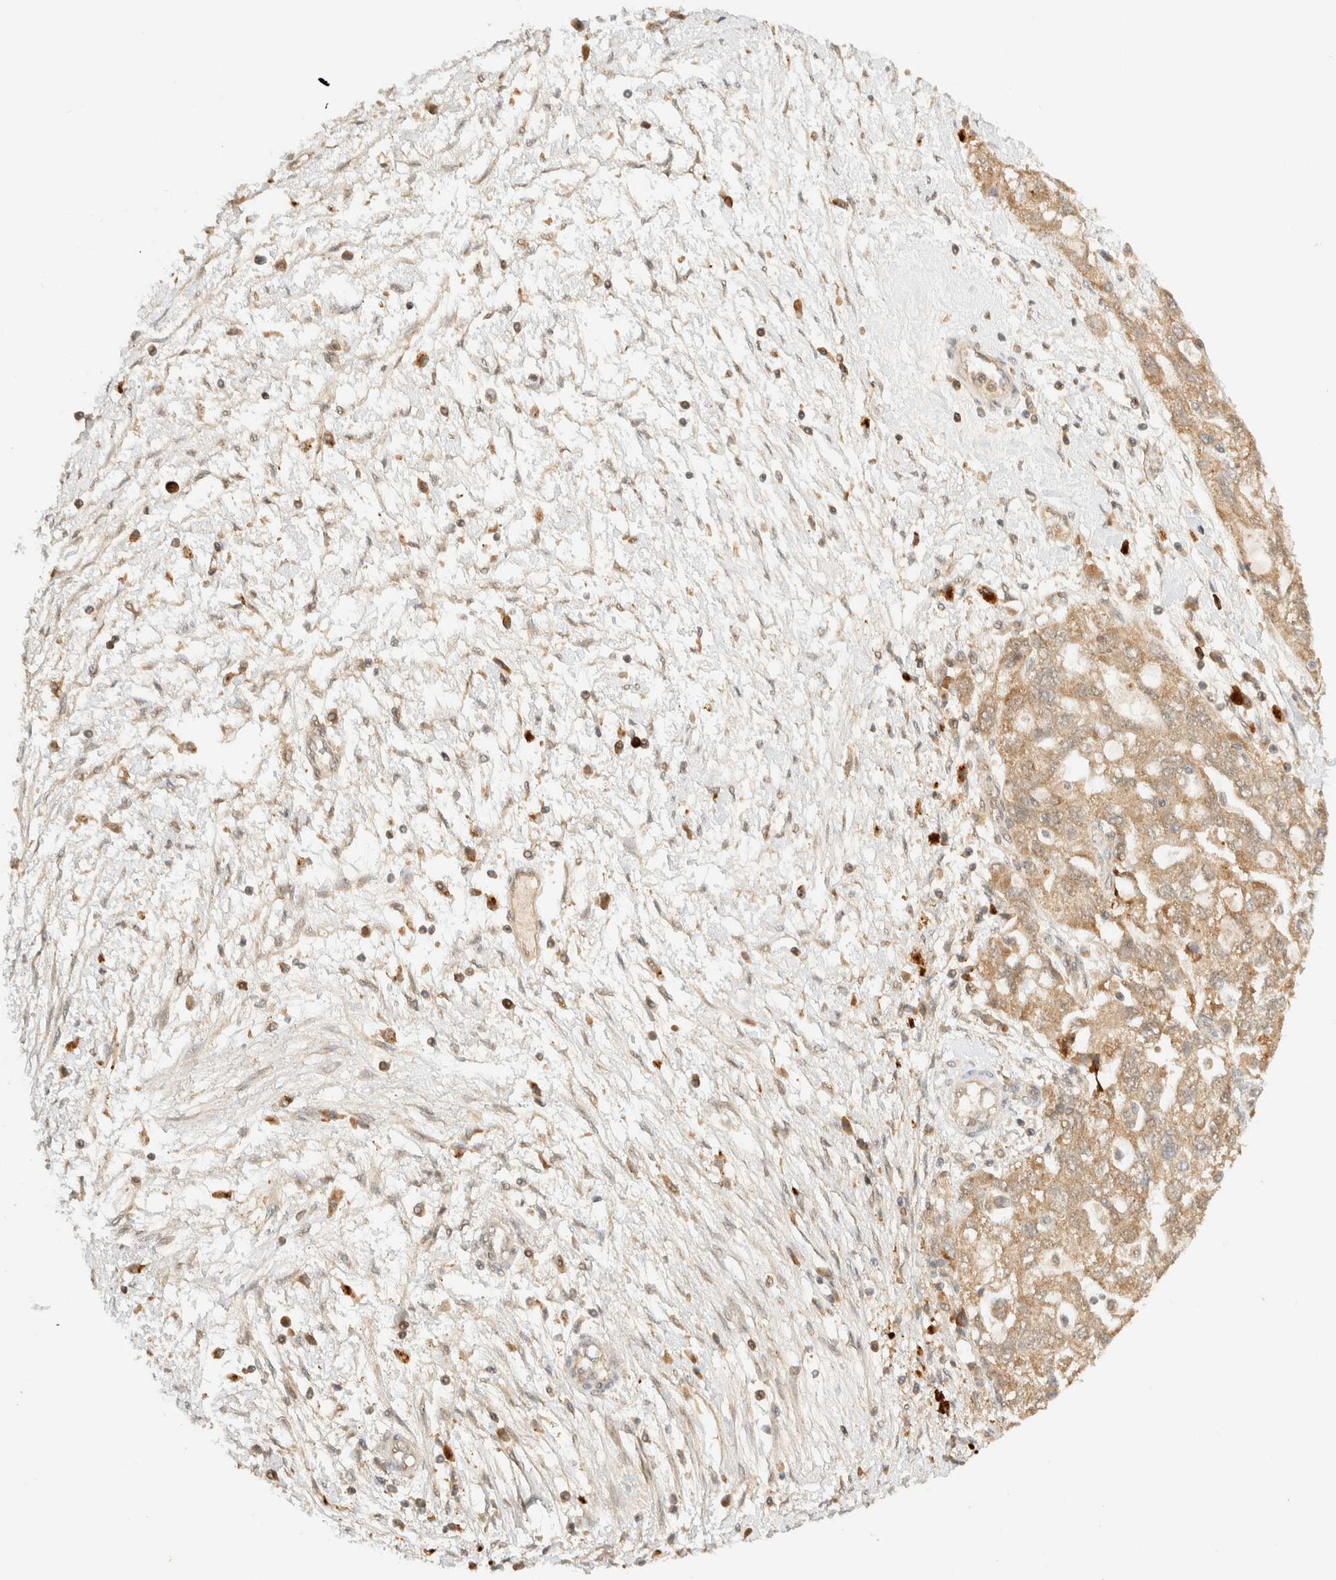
{"staining": {"intensity": "moderate", "quantity": ">75%", "location": "cytoplasmic/membranous"}, "tissue": "ovarian cancer", "cell_type": "Tumor cells", "image_type": "cancer", "snomed": [{"axis": "morphology", "description": "Carcinoma, NOS"}, {"axis": "morphology", "description": "Cystadenocarcinoma, serous, NOS"}, {"axis": "topography", "description": "Ovary"}], "caption": "Human ovarian cancer (carcinoma) stained for a protein (brown) exhibits moderate cytoplasmic/membranous positive staining in about >75% of tumor cells.", "gene": "ZBTB34", "patient": {"sex": "female", "age": 69}}